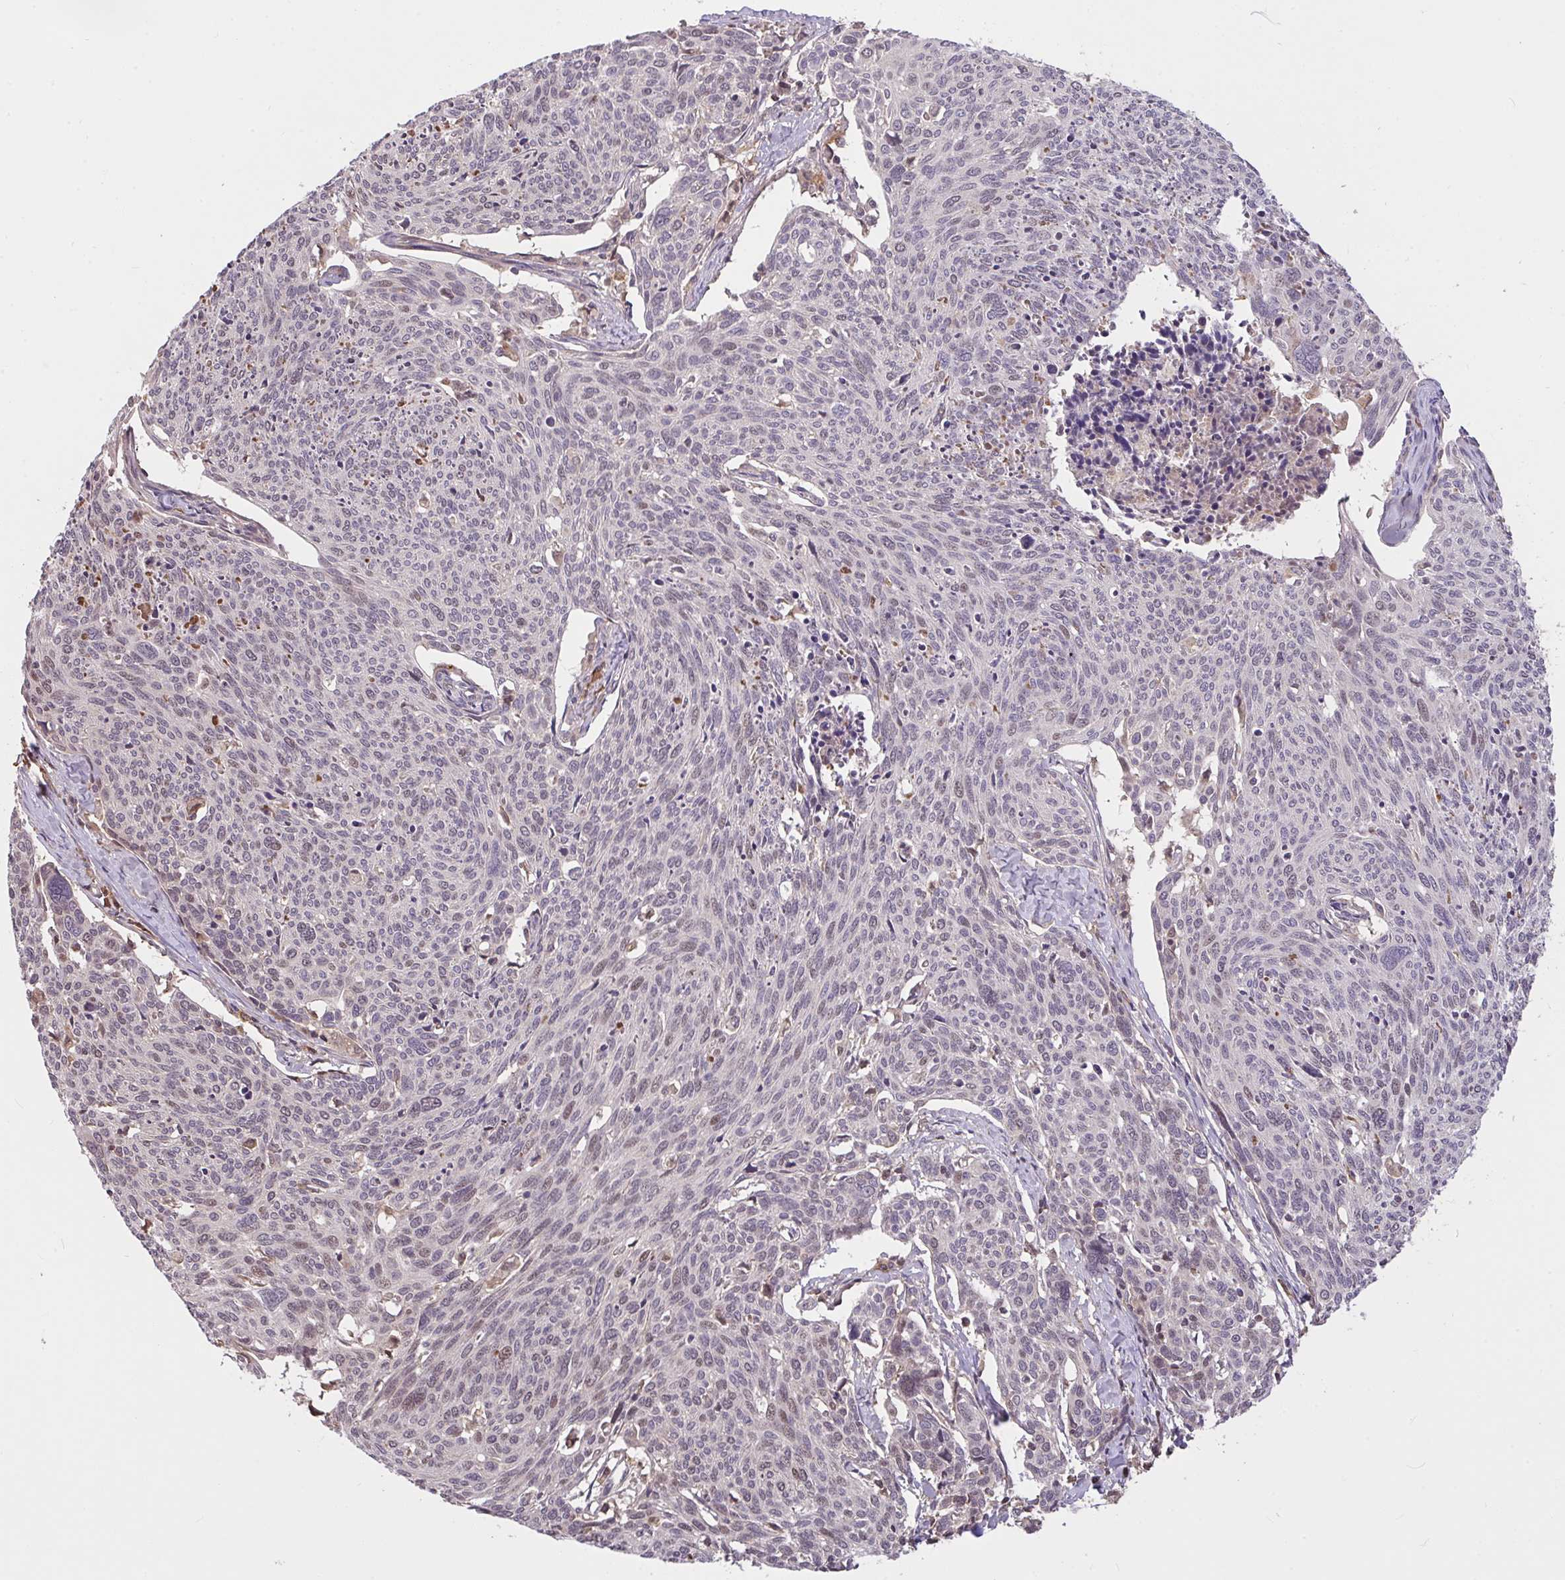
{"staining": {"intensity": "negative", "quantity": "none", "location": "none"}, "tissue": "cervical cancer", "cell_type": "Tumor cells", "image_type": "cancer", "snomed": [{"axis": "morphology", "description": "Squamous cell carcinoma, NOS"}, {"axis": "topography", "description": "Cervix"}], "caption": "The IHC micrograph has no significant positivity in tumor cells of squamous cell carcinoma (cervical) tissue.", "gene": "FCER1A", "patient": {"sex": "female", "age": 49}}